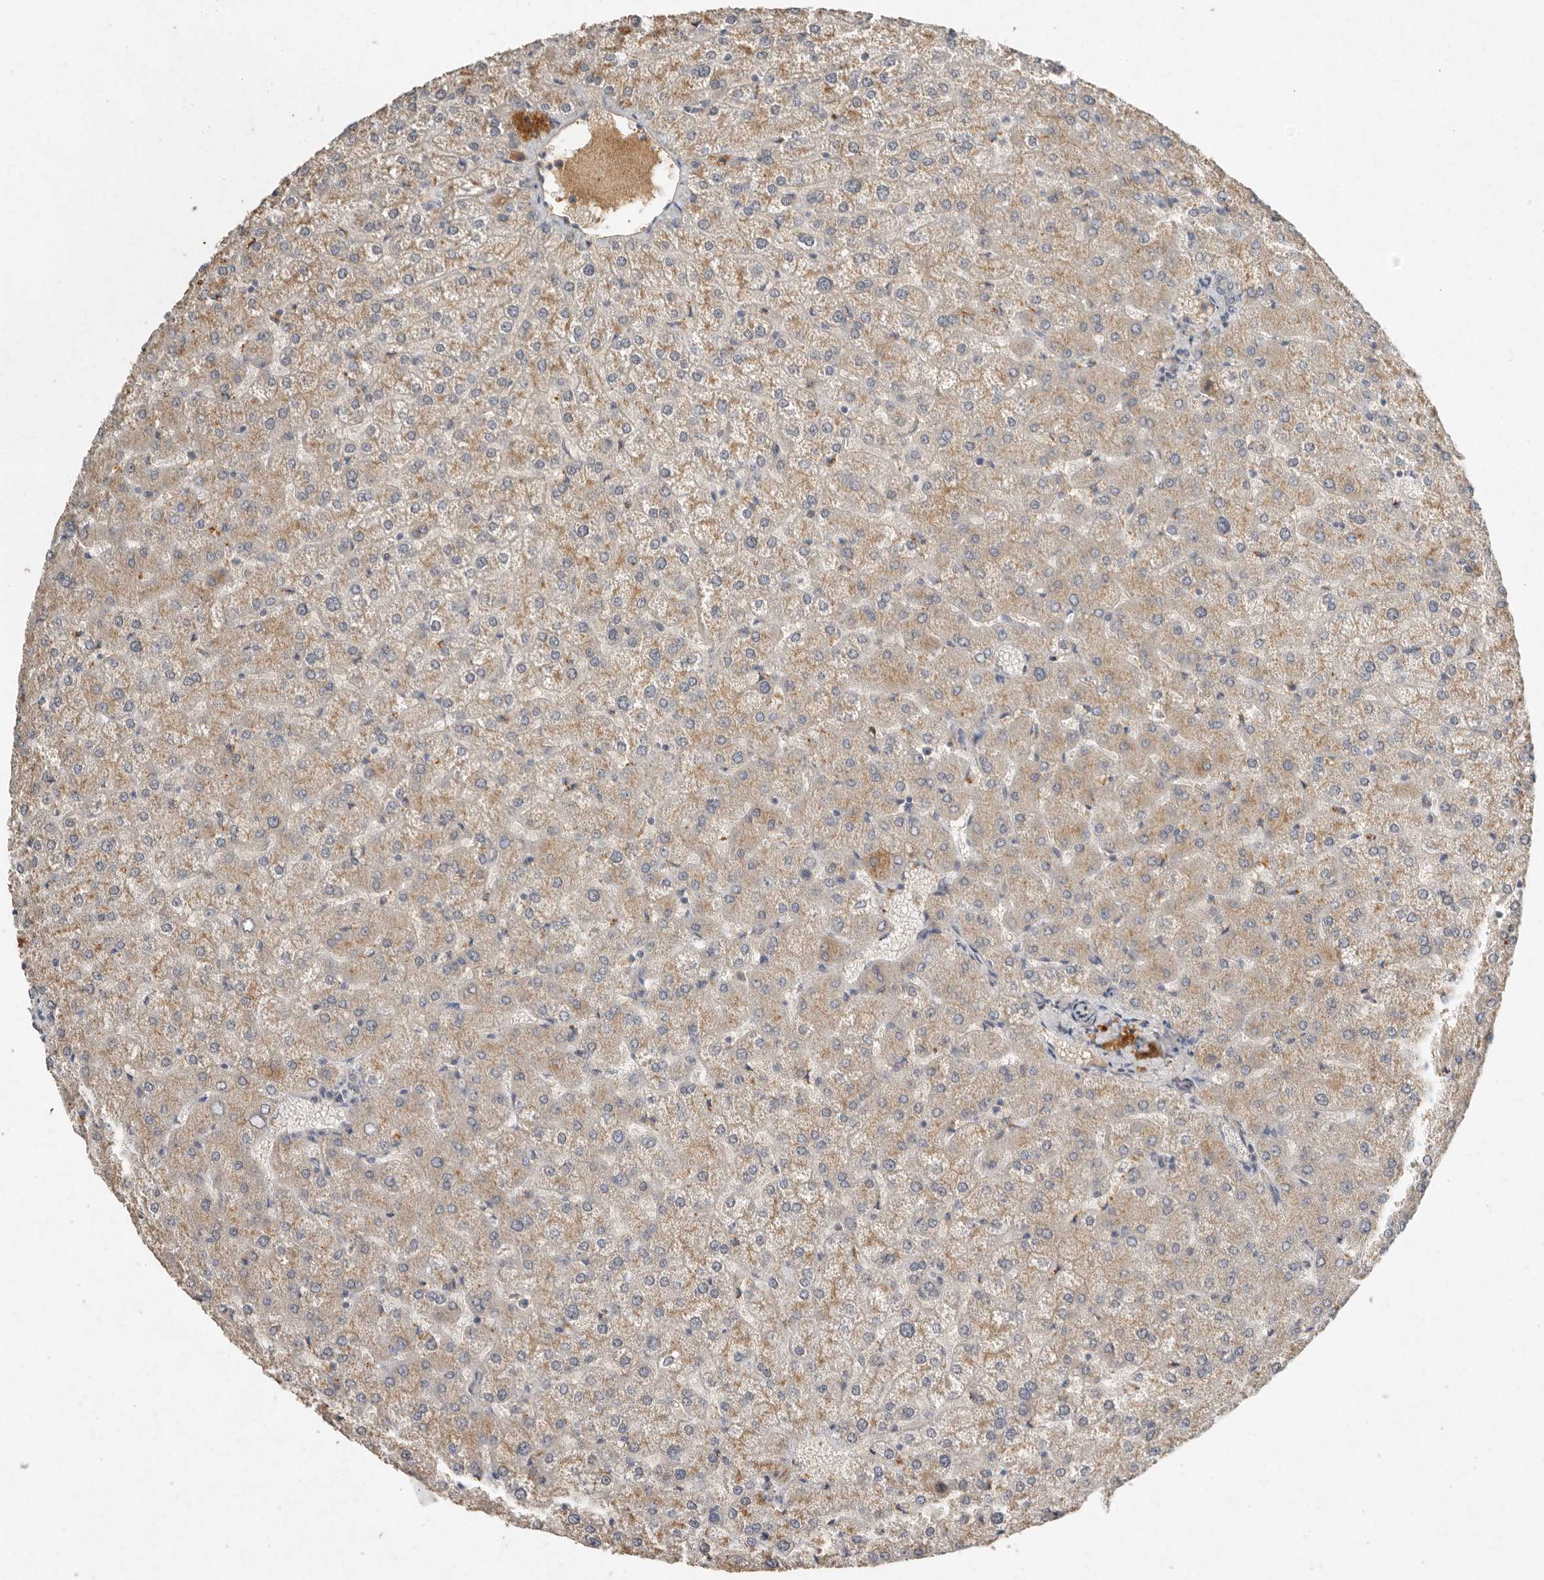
{"staining": {"intensity": "weak", "quantity": "25%-75%", "location": "cytoplasmic/membranous"}, "tissue": "liver", "cell_type": "Cholangiocytes", "image_type": "normal", "snomed": [{"axis": "morphology", "description": "Normal tissue, NOS"}, {"axis": "topography", "description": "Liver"}], "caption": "Human liver stained for a protein (brown) displays weak cytoplasmic/membranous positive expression in about 25%-75% of cholangiocytes.", "gene": "CTF1", "patient": {"sex": "female", "age": 32}}